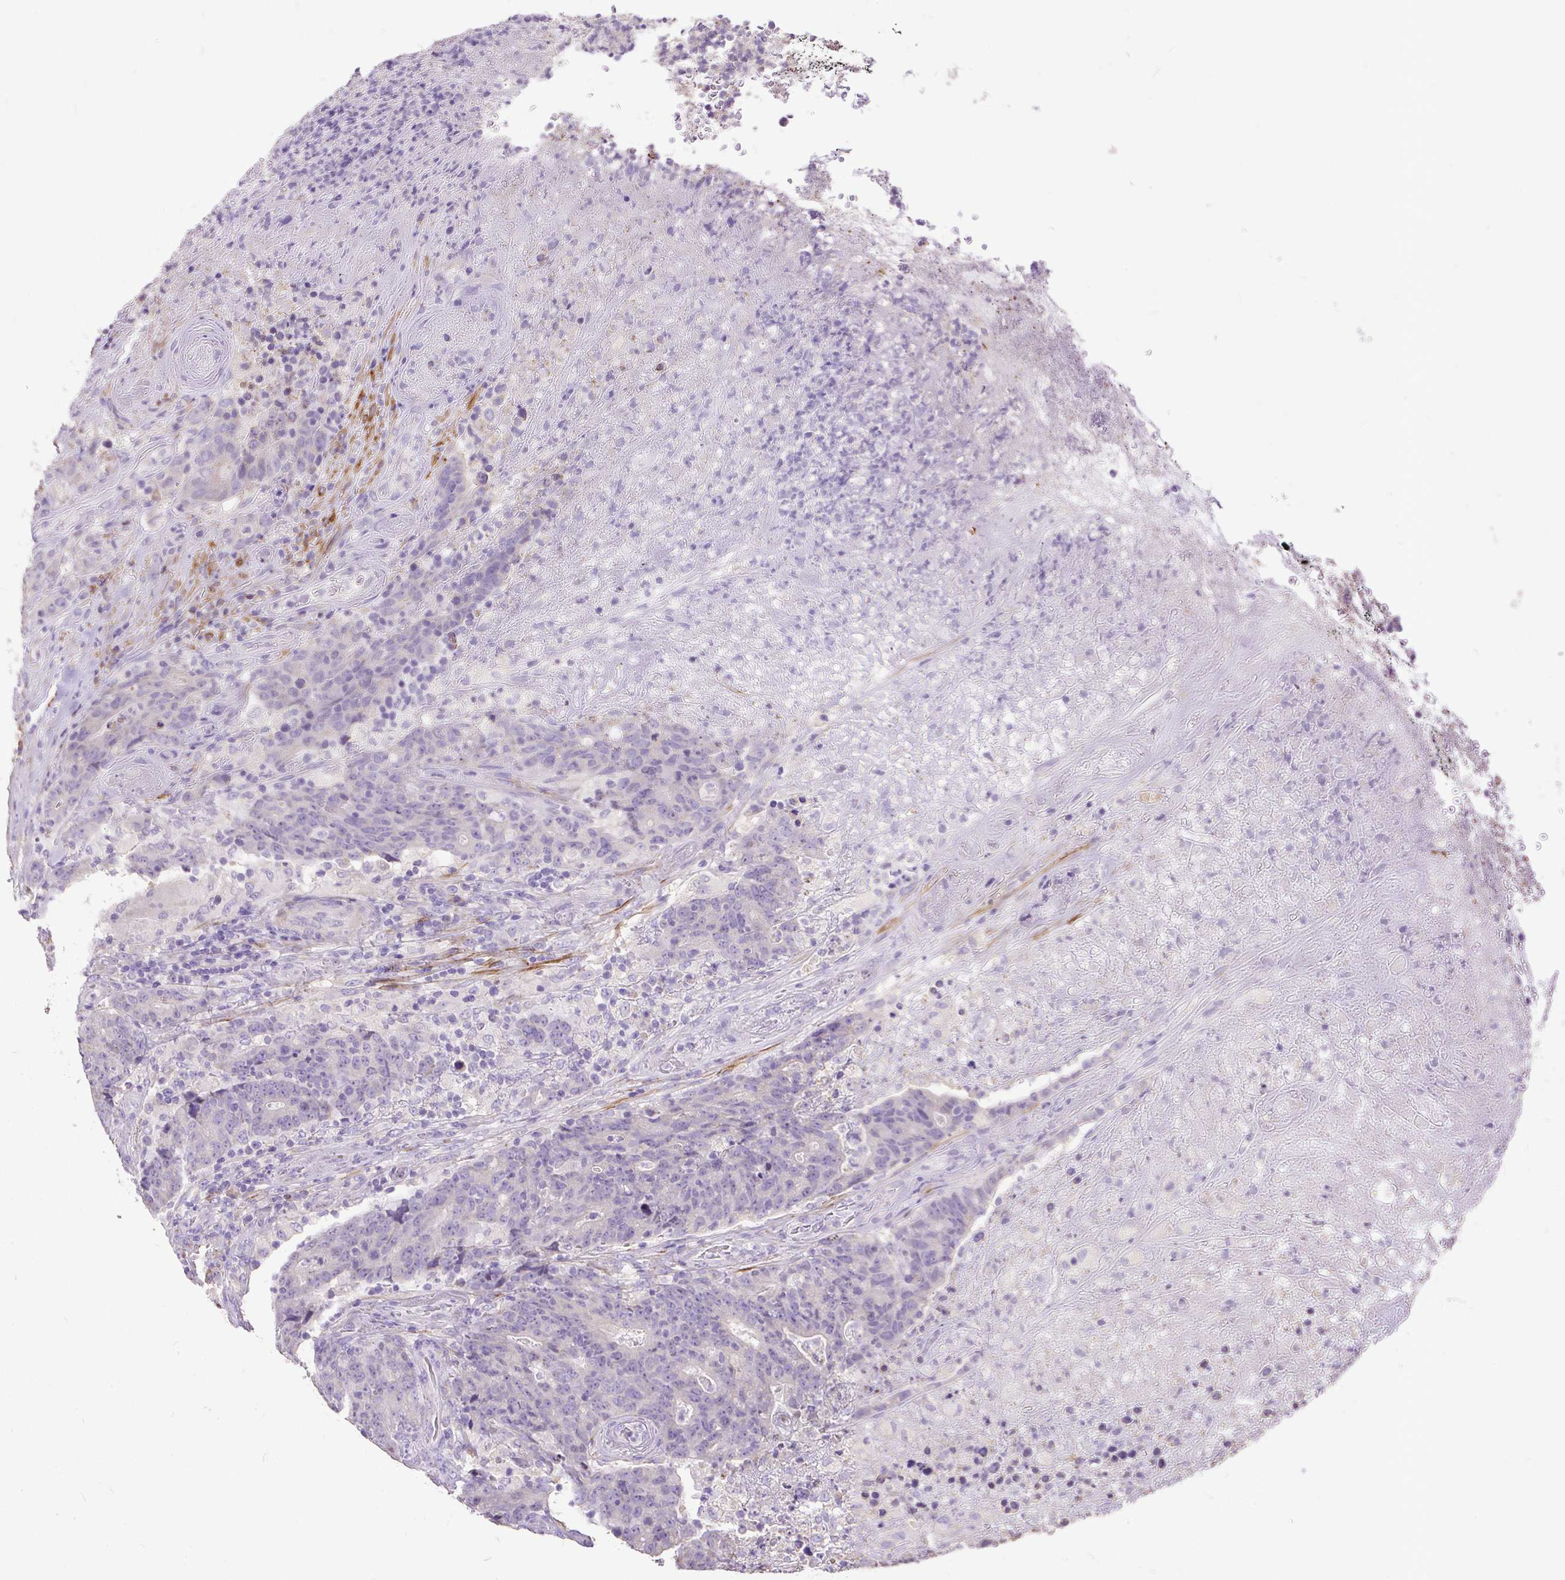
{"staining": {"intensity": "negative", "quantity": "none", "location": "none"}, "tissue": "colorectal cancer", "cell_type": "Tumor cells", "image_type": "cancer", "snomed": [{"axis": "morphology", "description": "Adenocarcinoma, NOS"}, {"axis": "topography", "description": "Colon"}], "caption": "Photomicrograph shows no protein staining in tumor cells of adenocarcinoma (colorectal) tissue.", "gene": "GBX1", "patient": {"sex": "female", "age": 75}}